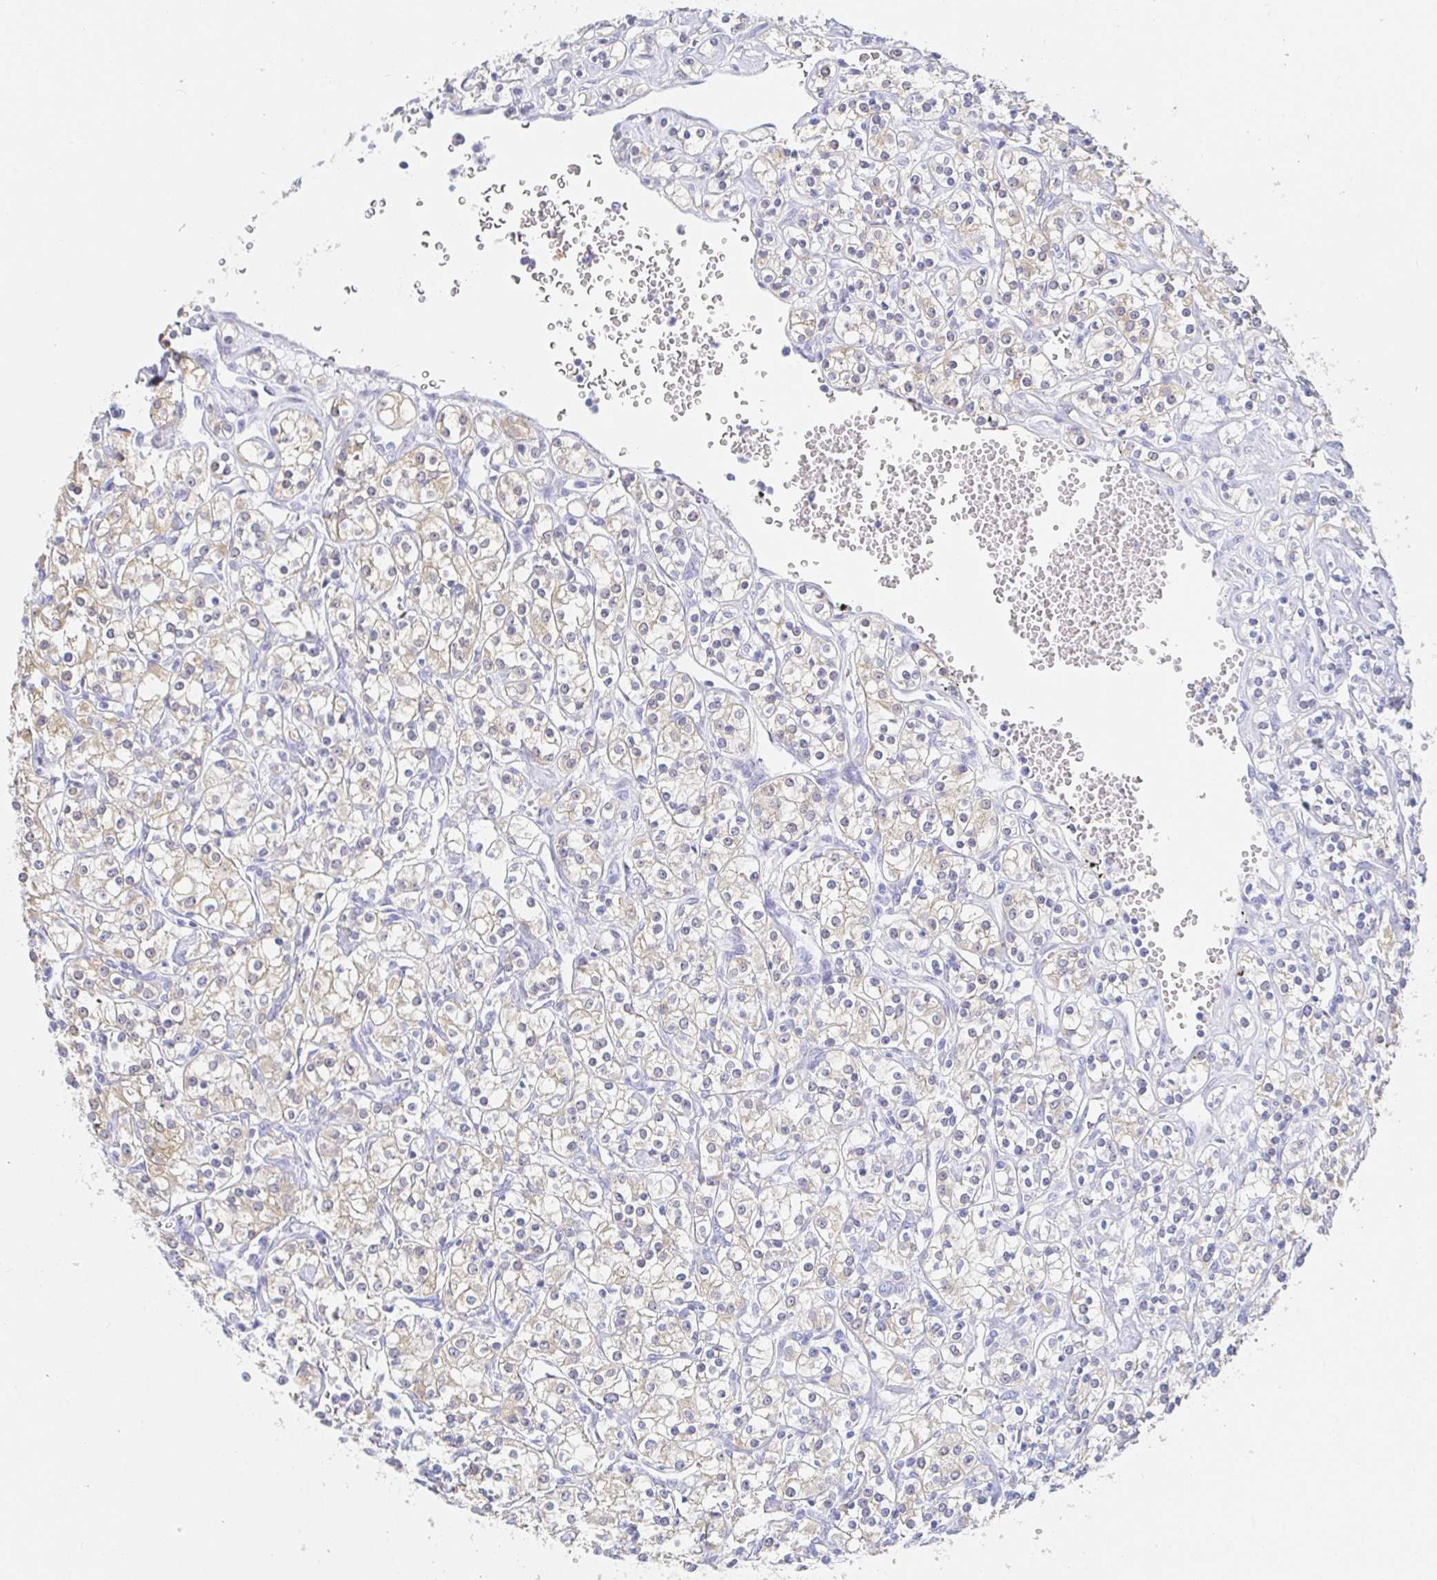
{"staining": {"intensity": "weak", "quantity": "25%-75%", "location": "cytoplasmic/membranous"}, "tissue": "renal cancer", "cell_type": "Tumor cells", "image_type": "cancer", "snomed": [{"axis": "morphology", "description": "Adenocarcinoma, NOS"}, {"axis": "topography", "description": "Kidney"}], "caption": "This is an image of immunohistochemistry staining of renal cancer, which shows weak expression in the cytoplasmic/membranous of tumor cells.", "gene": "PDE6B", "patient": {"sex": "male", "age": 77}}